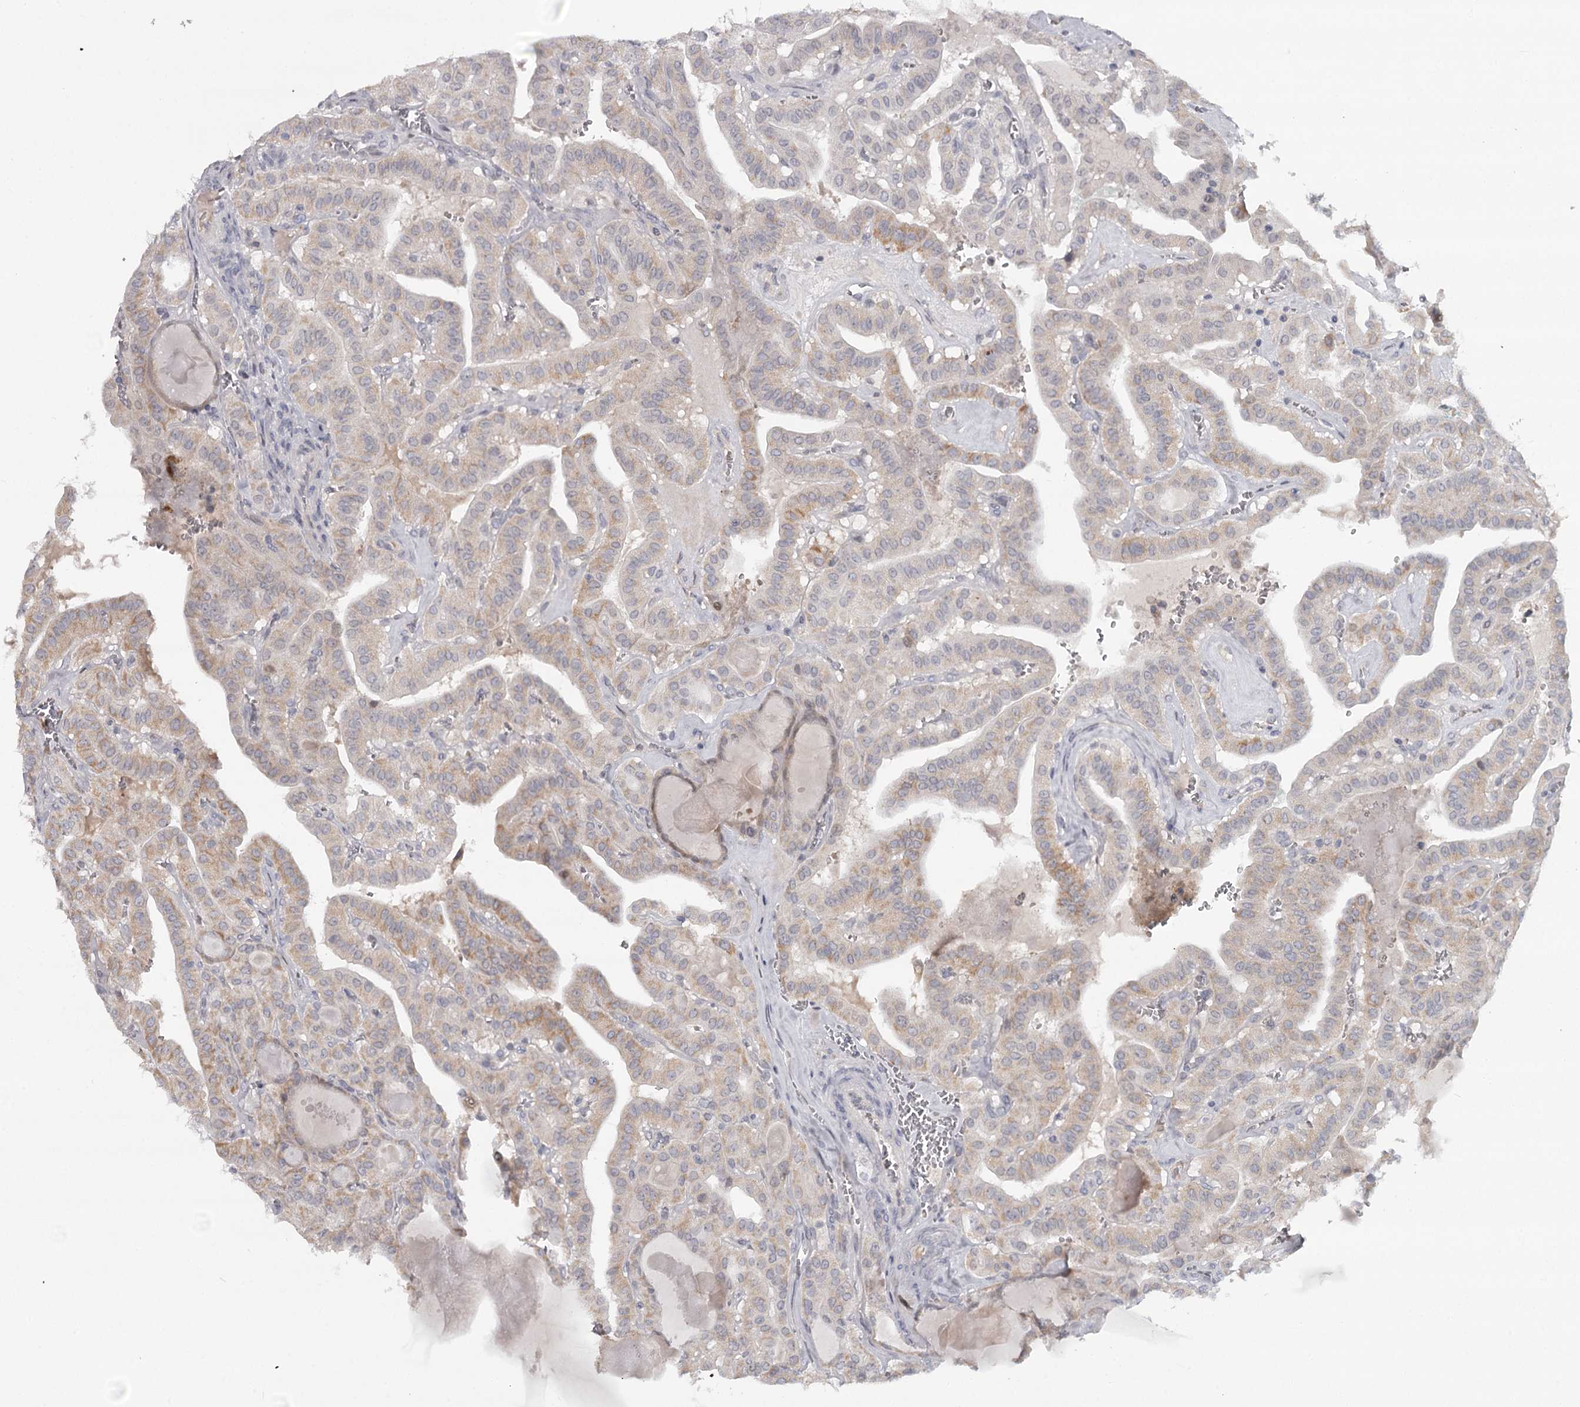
{"staining": {"intensity": "moderate", "quantity": "25%-75%", "location": "cytoplasmic/membranous"}, "tissue": "thyroid cancer", "cell_type": "Tumor cells", "image_type": "cancer", "snomed": [{"axis": "morphology", "description": "Papillary adenocarcinoma, NOS"}, {"axis": "topography", "description": "Thyroid gland"}], "caption": "Protein staining shows moderate cytoplasmic/membranous expression in approximately 25%-75% of tumor cells in thyroid cancer (papillary adenocarcinoma). (DAB (3,3'-diaminobenzidine) = brown stain, brightfield microscopy at high magnification).", "gene": "CDC123", "patient": {"sex": "male", "age": 52}}